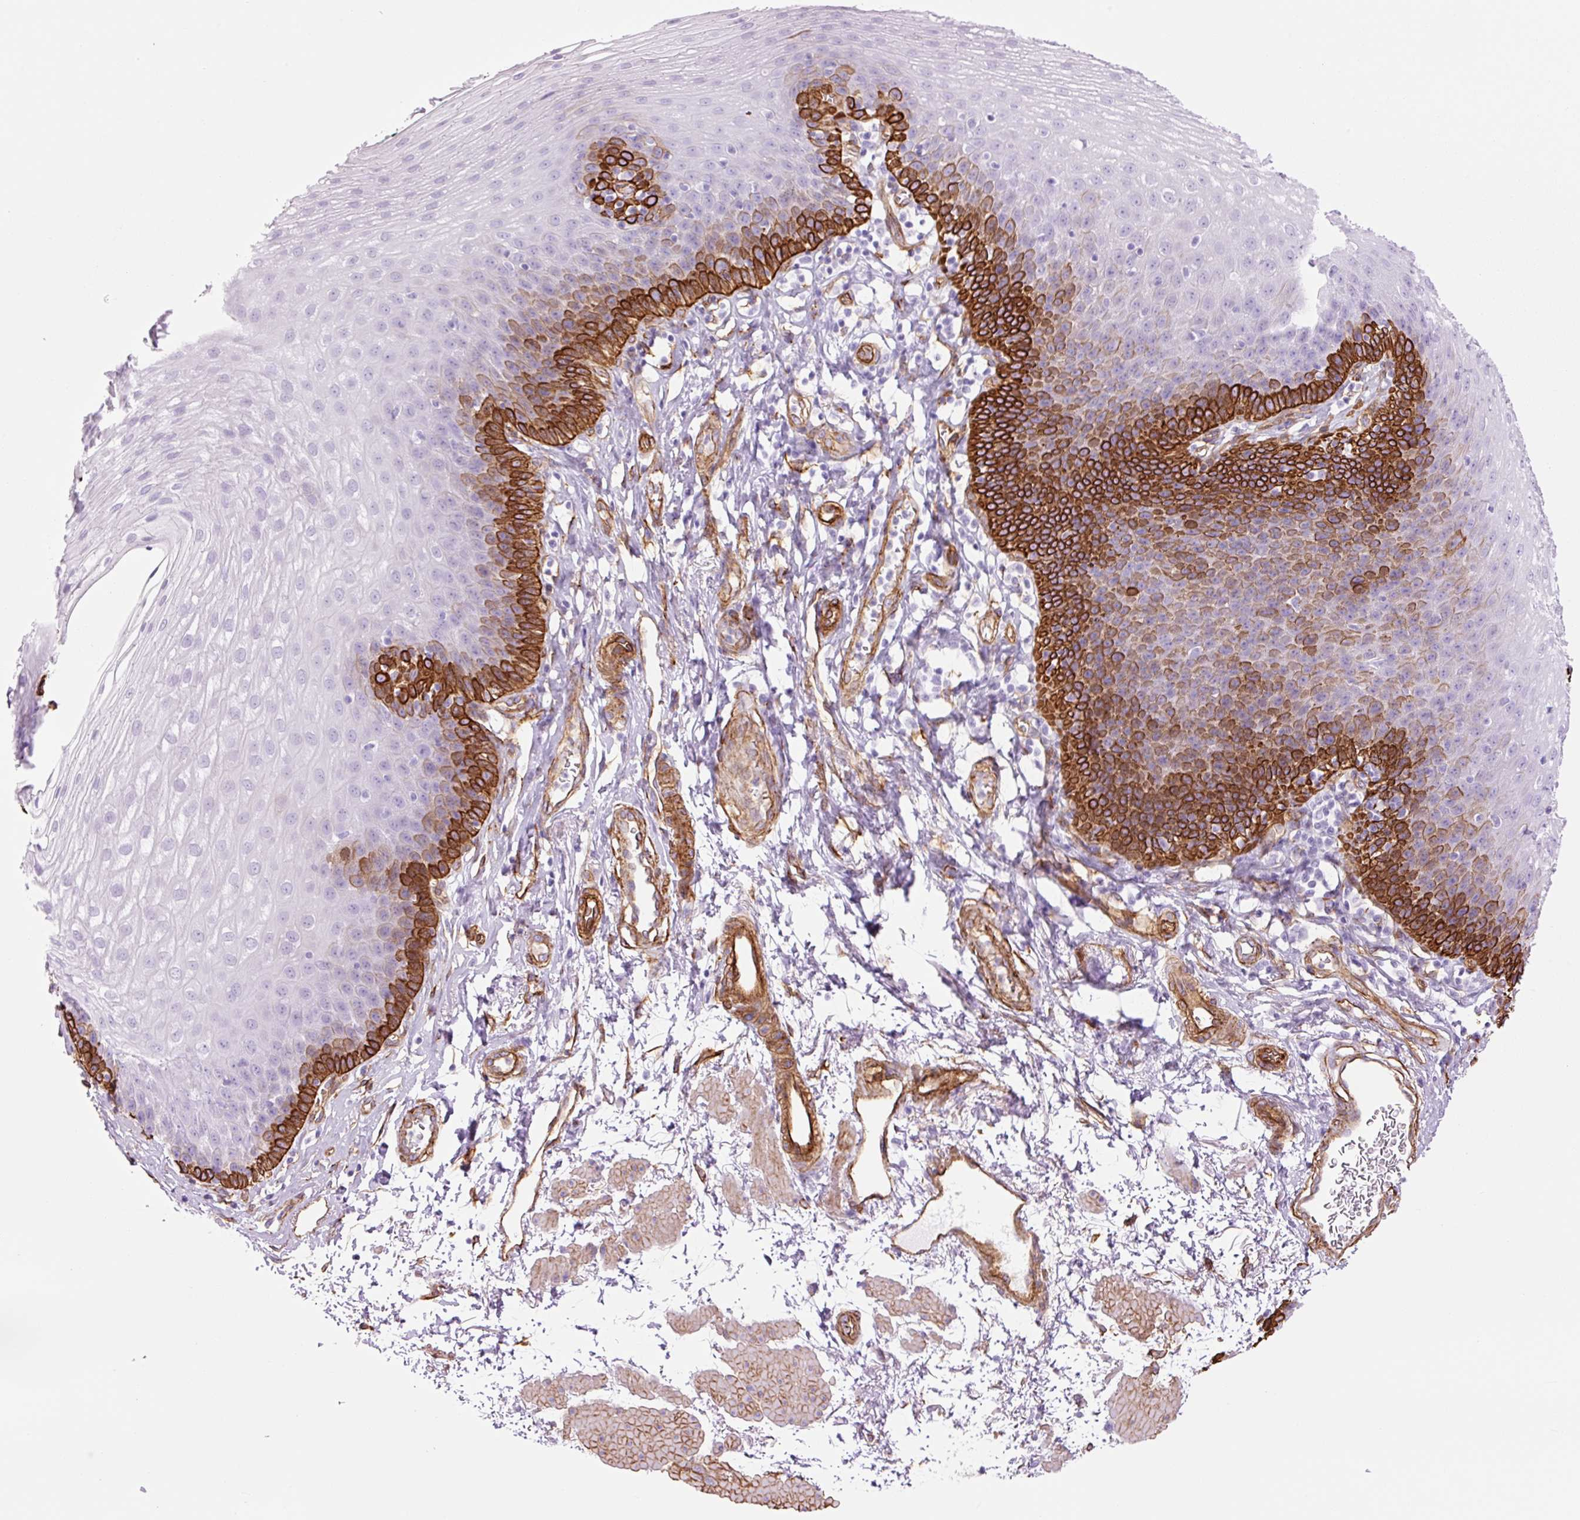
{"staining": {"intensity": "strong", "quantity": "25%-75%", "location": "cytoplasmic/membranous"}, "tissue": "esophagus", "cell_type": "Squamous epithelial cells", "image_type": "normal", "snomed": [{"axis": "morphology", "description": "Normal tissue, NOS"}, {"axis": "topography", "description": "Esophagus"}], "caption": "IHC histopathology image of normal esophagus: esophagus stained using immunohistochemistry (IHC) reveals high levels of strong protein expression localized specifically in the cytoplasmic/membranous of squamous epithelial cells, appearing as a cytoplasmic/membranous brown color.", "gene": "CAV1", "patient": {"sex": "female", "age": 81}}